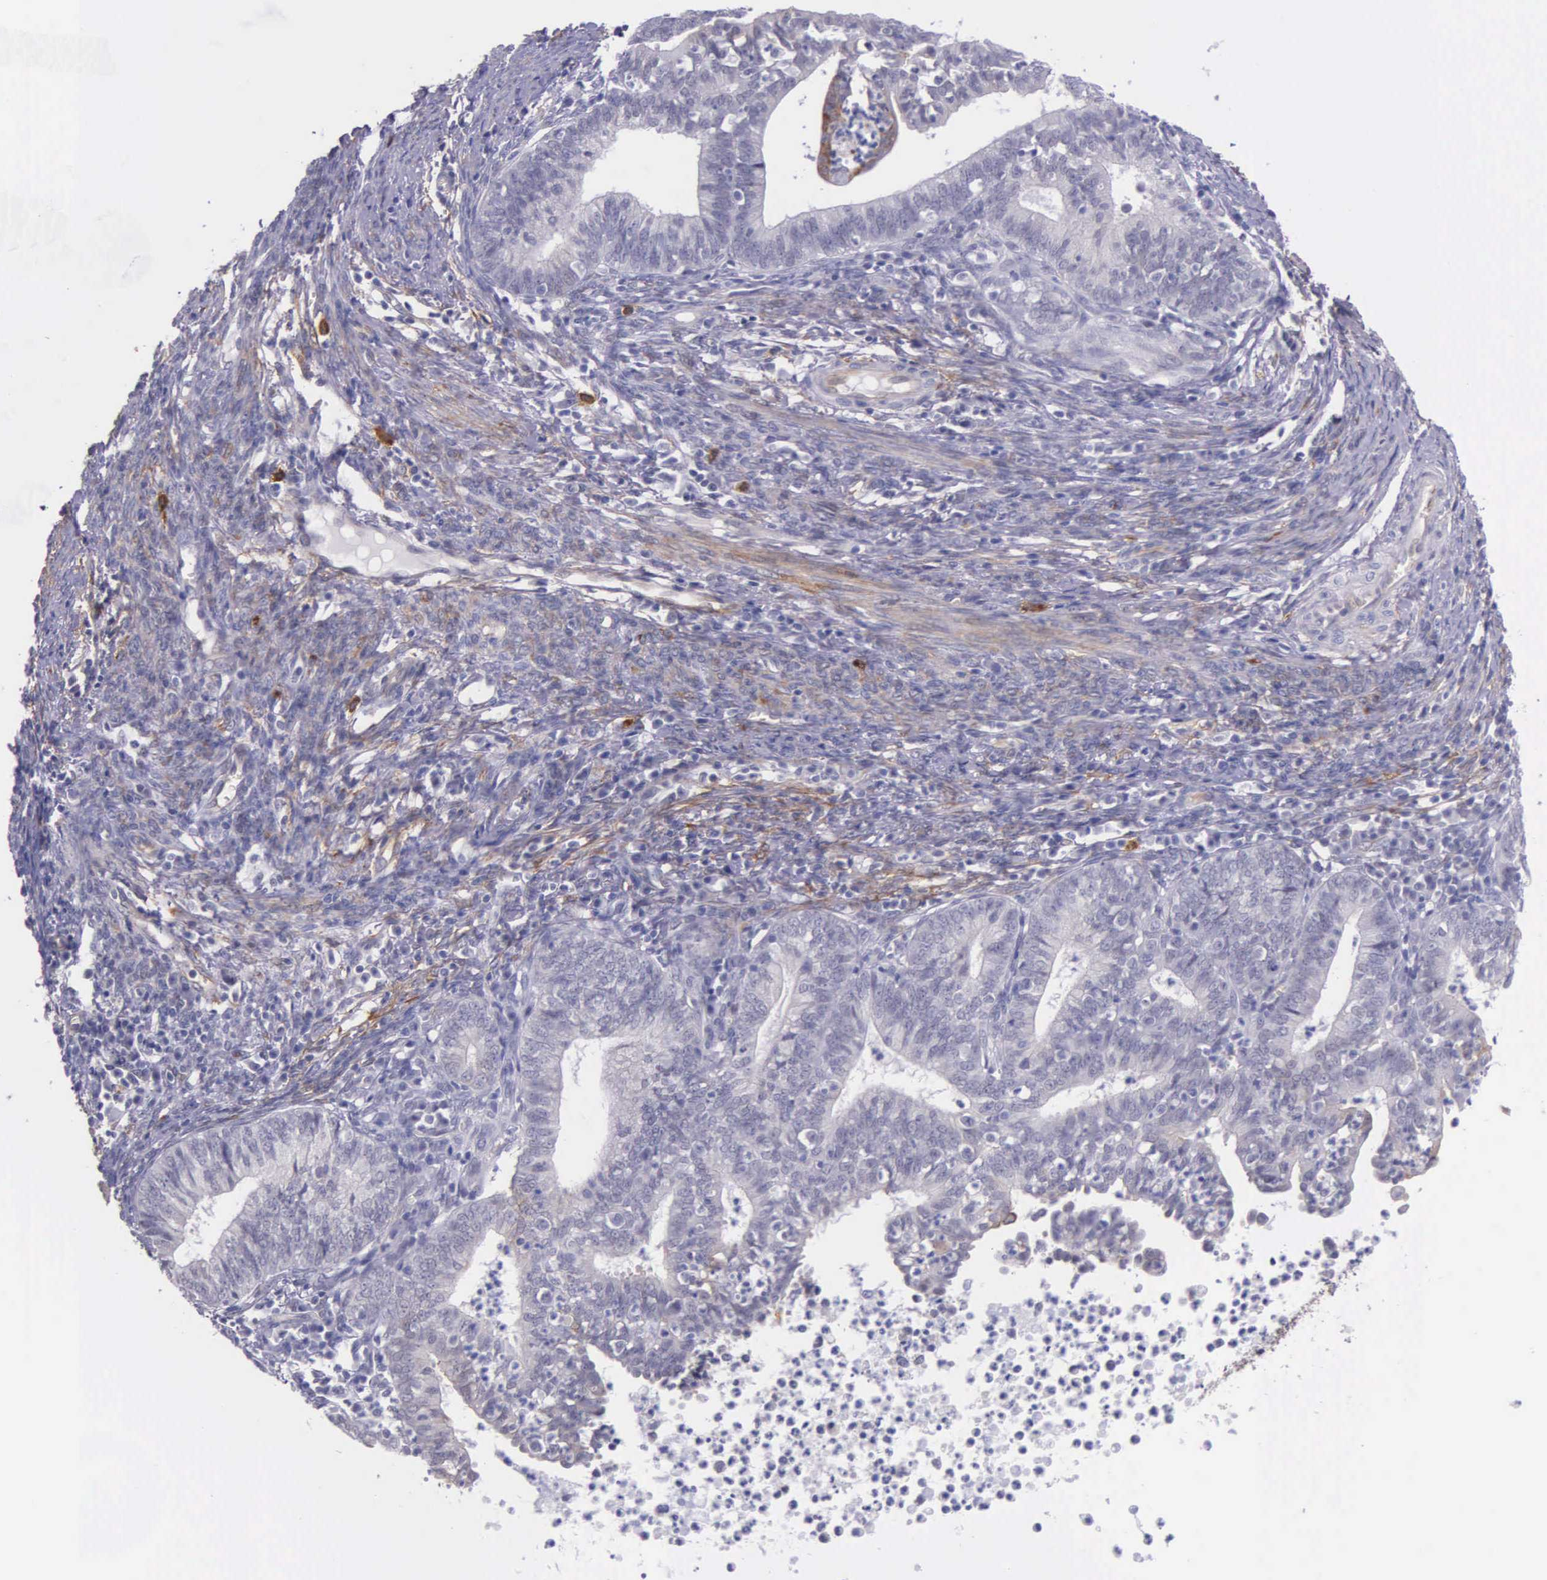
{"staining": {"intensity": "weak", "quantity": "<25%", "location": "cytoplasmic/membranous"}, "tissue": "endometrial cancer", "cell_type": "Tumor cells", "image_type": "cancer", "snomed": [{"axis": "morphology", "description": "Adenocarcinoma, NOS"}, {"axis": "topography", "description": "Endometrium"}], "caption": "An IHC image of adenocarcinoma (endometrial) is shown. There is no staining in tumor cells of adenocarcinoma (endometrial).", "gene": "AHNAK2", "patient": {"sex": "female", "age": 66}}